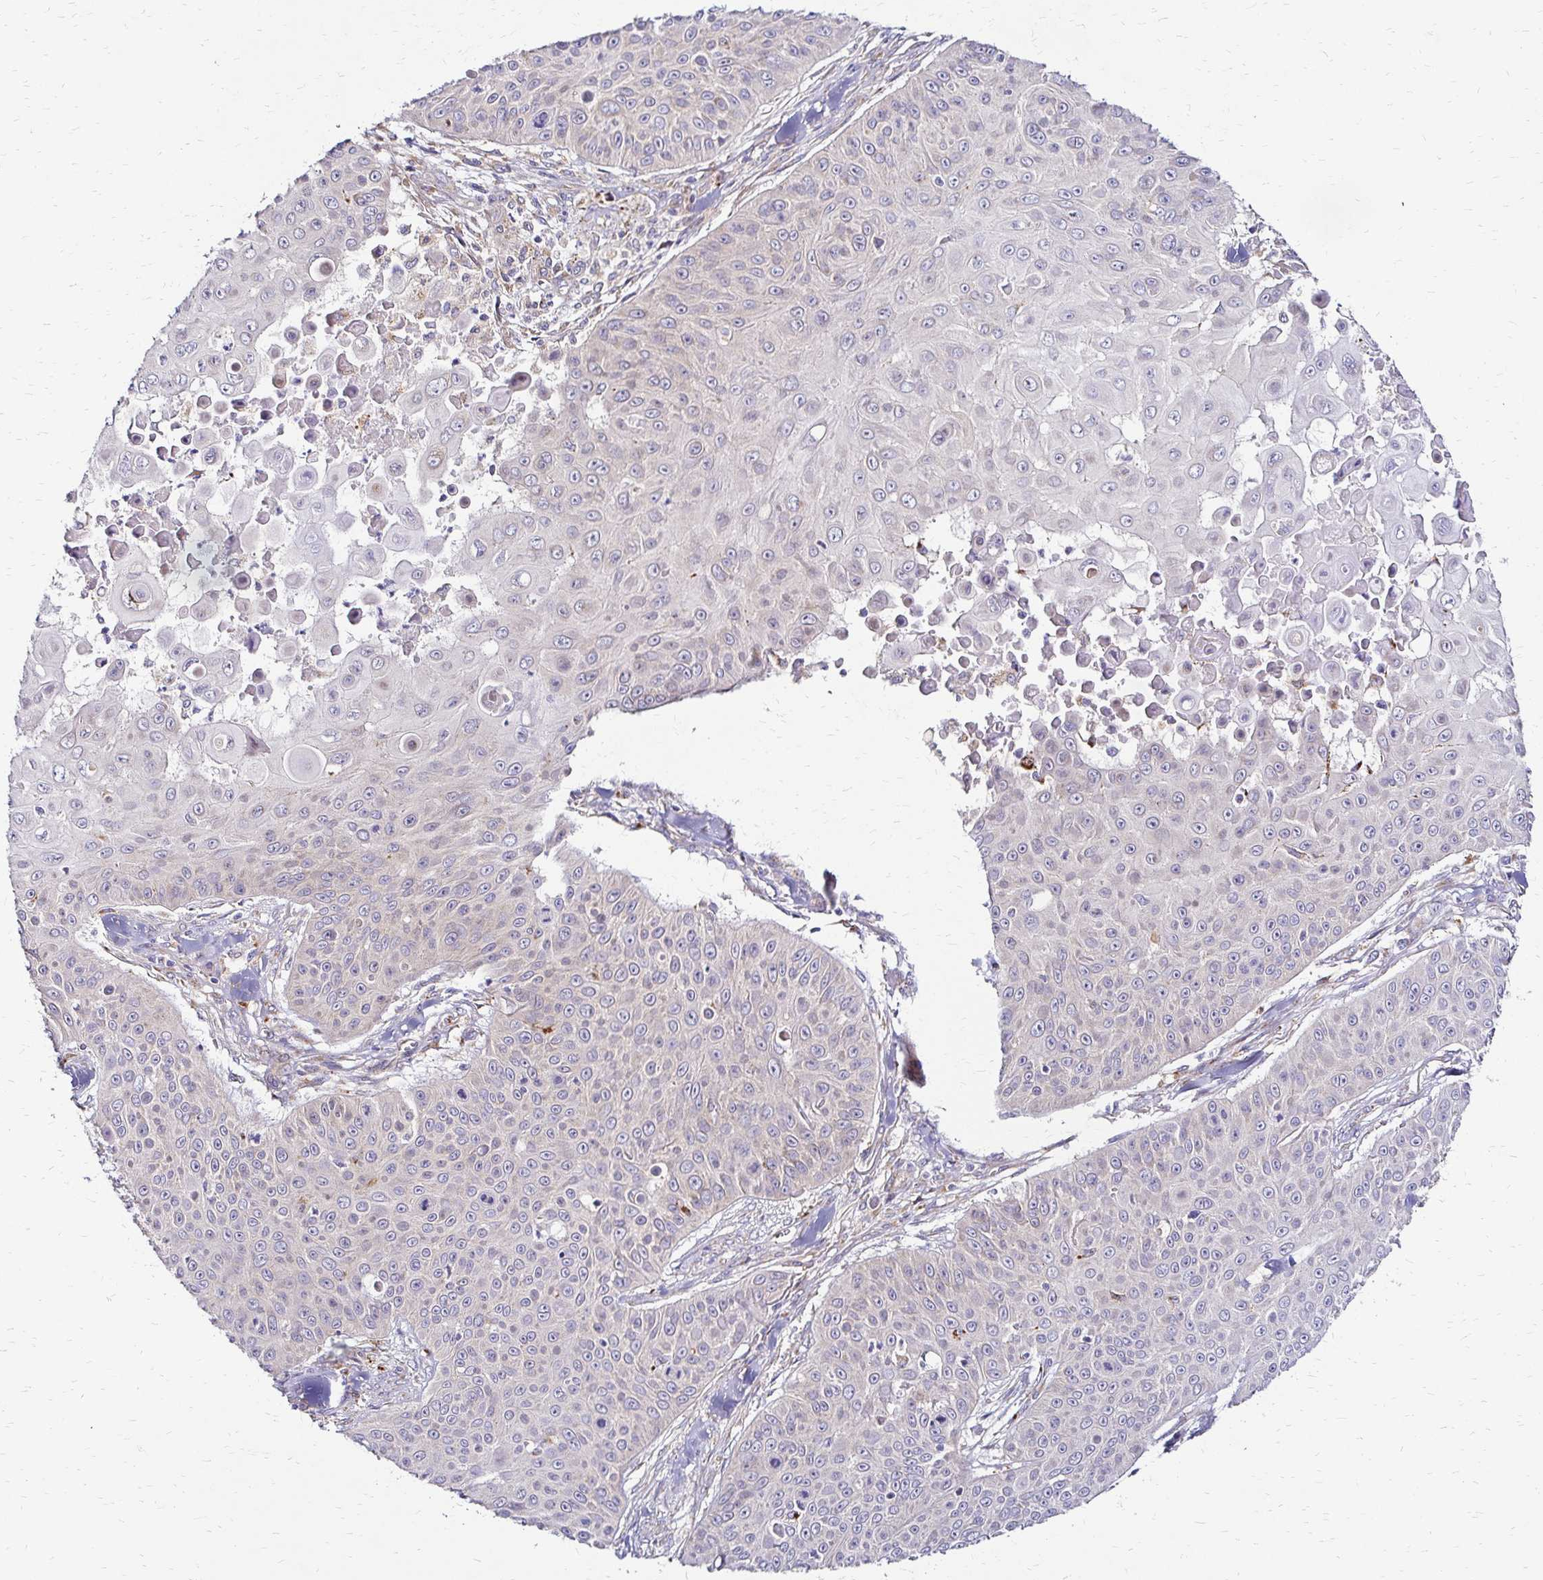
{"staining": {"intensity": "negative", "quantity": "none", "location": "none"}, "tissue": "skin cancer", "cell_type": "Tumor cells", "image_type": "cancer", "snomed": [{"axis": "morphology", "description": "Squamous cell carcinoma, NOS"}, {"axis": "topography", "description": "Skin"}], "caption": "This is an IHC photomicrograph of squamous cell carcinoma (skin). There is no positivity in tumor cells.", "gene": "IDUA", "patient": {"sex": "male", "age": 82}}